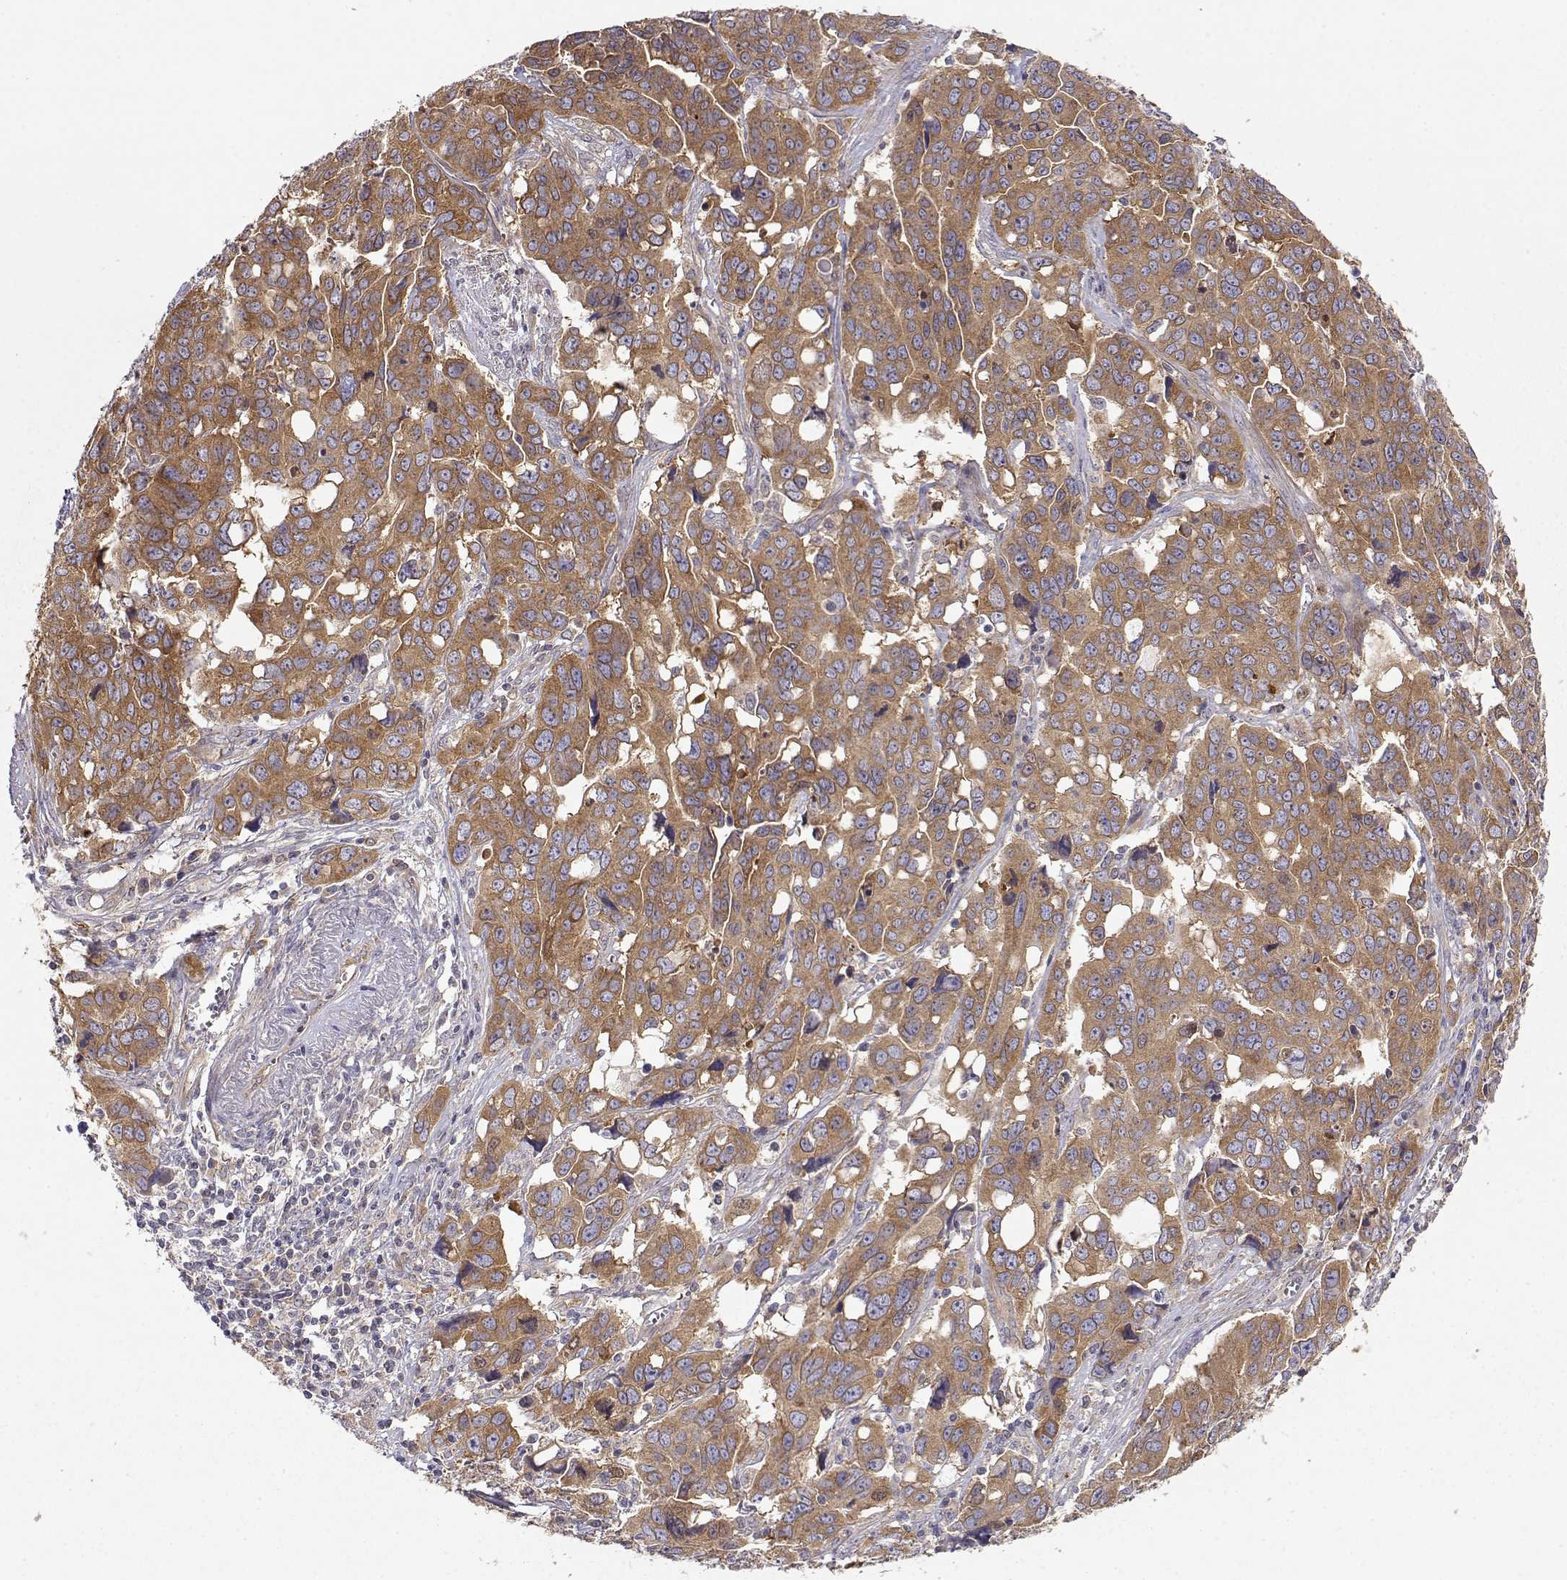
{"staining": {"intensity": "moderate", "quantity": ">75%", "location": "cytoplasmic/membranous"}, "tissue": "ovarian cancer", "cell_type": "Tumor cells", "image_type": "cancer", "snomed": [{"axis": "morphology", "description": "Carcinoma, endometroid"}, {"axis": "topography", "description": "Ovary"}], "caption": "Immunohistochemical staining of human ovarian cancer (endometroid carcinoma) displays medium levels of moderate cytoplasmic/membranous protein expression in approximately >75% of tumor cells. The protein of interest is shown in brown color, while the nuclei are stained blue.", "gene": "PAIP1", "patient": {"sex": "female", "age": 78}}